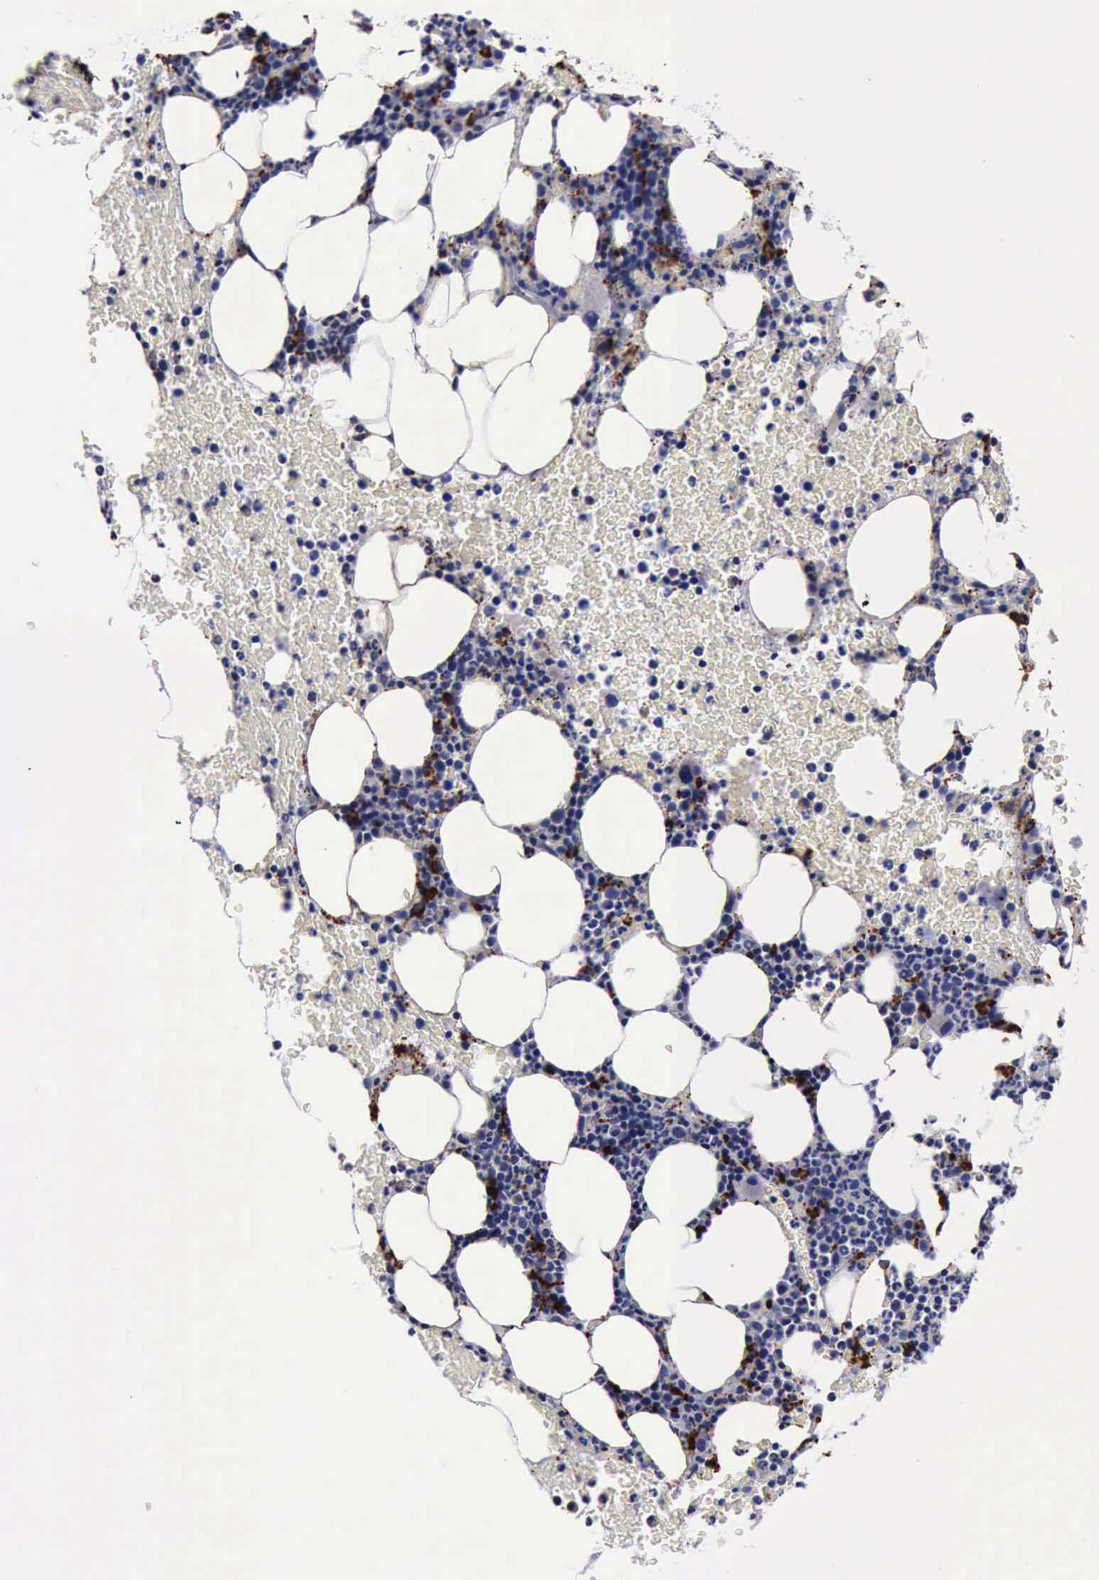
{"staining": {"intensity": "weak", "quantity": "<25%", "location": "cytoplasmic/membranous"}, "tissue": "bone marrow", "cell_type": "Hematopoietic cells", "image_type": "normal", "snomed": [{"axis": "morphology", "description": "Normal tissue, NOS"}, {"axis": "topography", "description": "Bone marrow"}], "caption": "Immunohistochemical staining of benign human bone marrow reveals no significant positivity in hematopoietic cells. Nuclei are stained in blue.", "gene": "CTSD", "patient": {"sex": "female", "age": 53}}